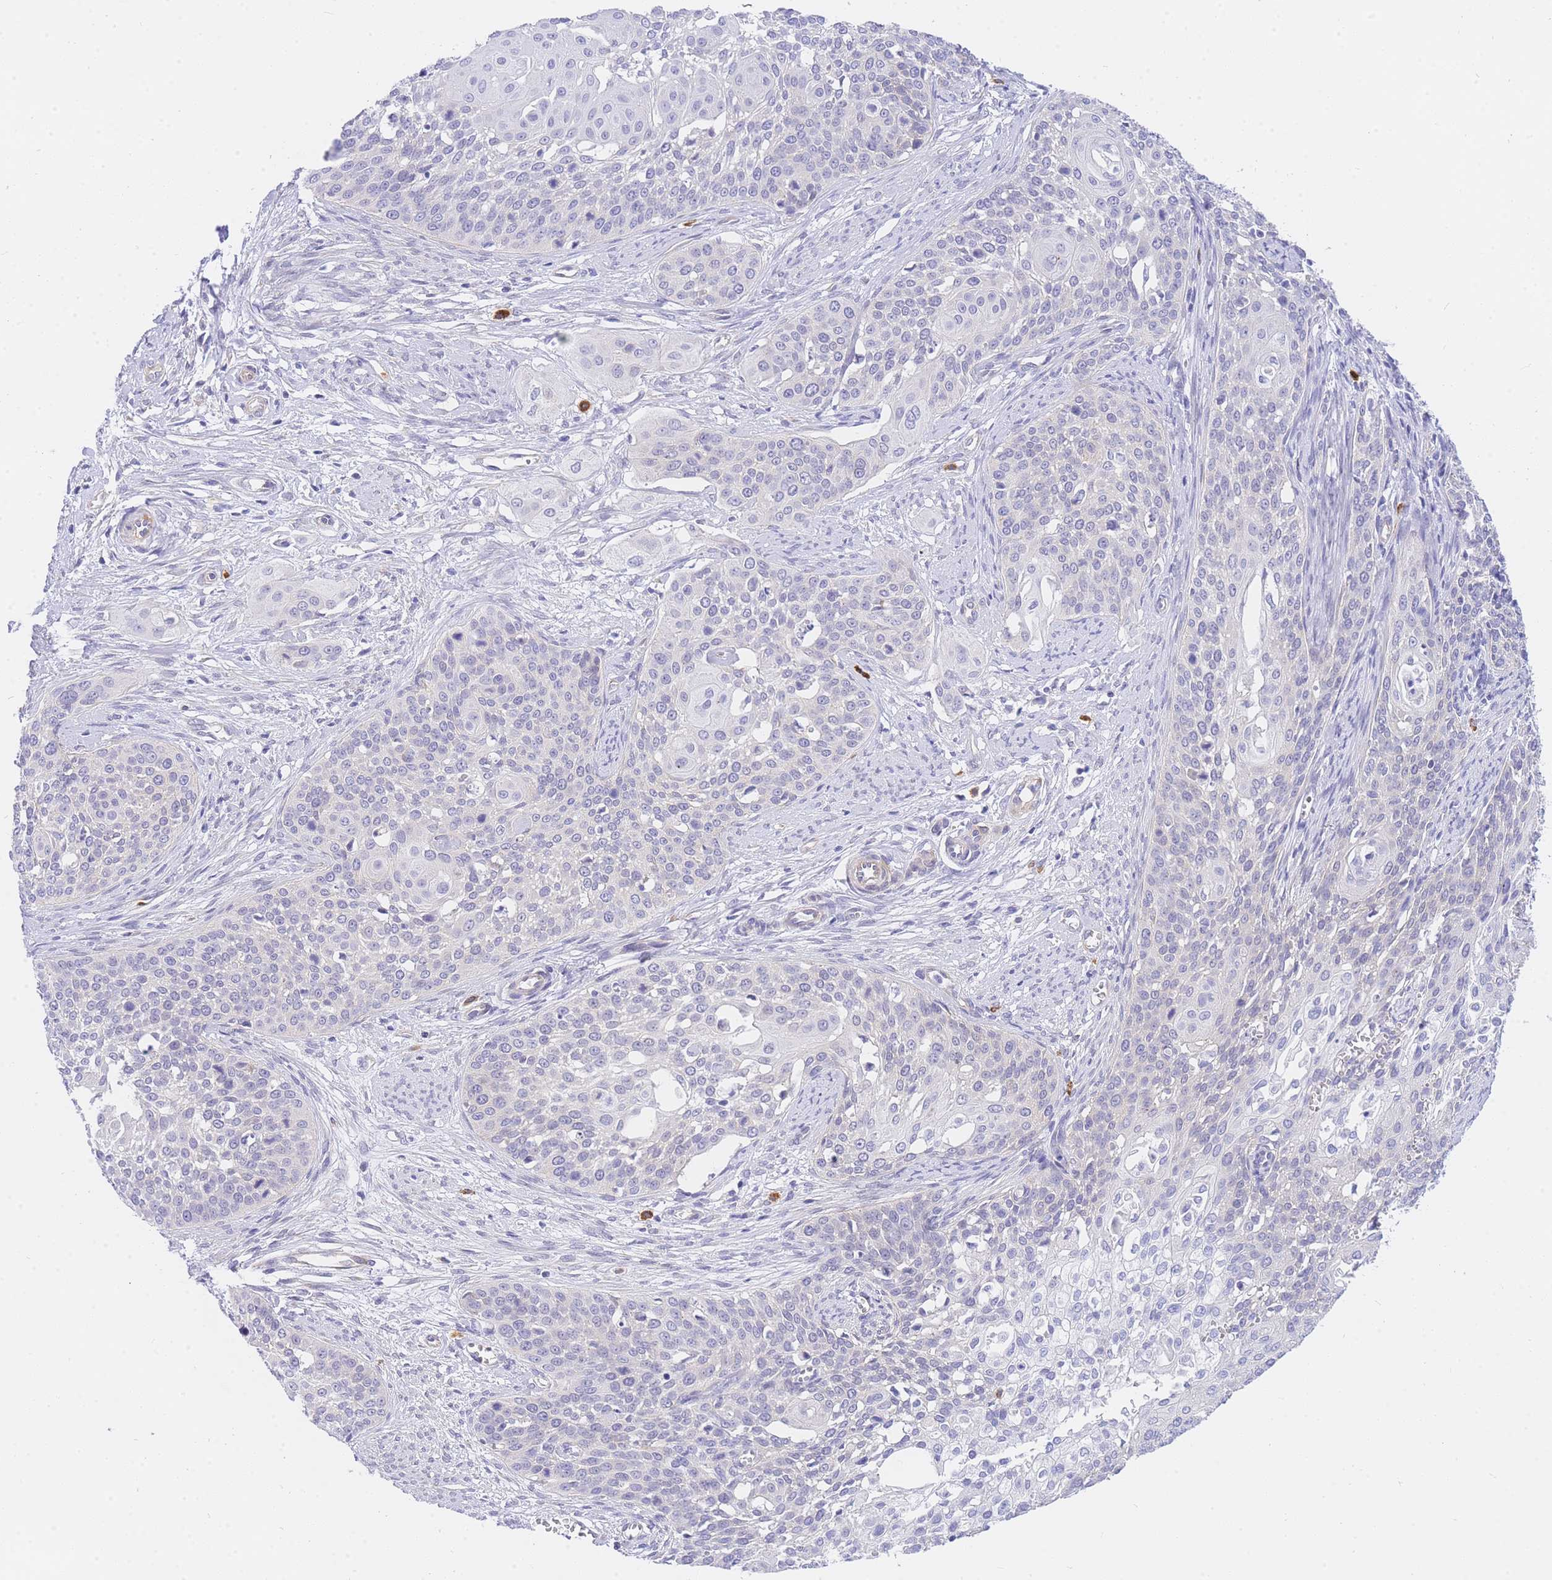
{"staining": {"intensity": "negative", "quantity": "none", "location": "none"}, "tissue": "cervical cancer", "cell_type": "Tumor cells", "image_type": "cancer", "snomed": [{"axis": "morphology", "description": "Squamous cell carcinoma, NOS"}, {"axis": "topography", "description": "Cervix"}], "caption": "The image demonstrates no significant staining in tumor cells of cervical squamous cell carcinoma.", "gene": "SRSF12", "patient": {"sex": "female", "age": 44}}